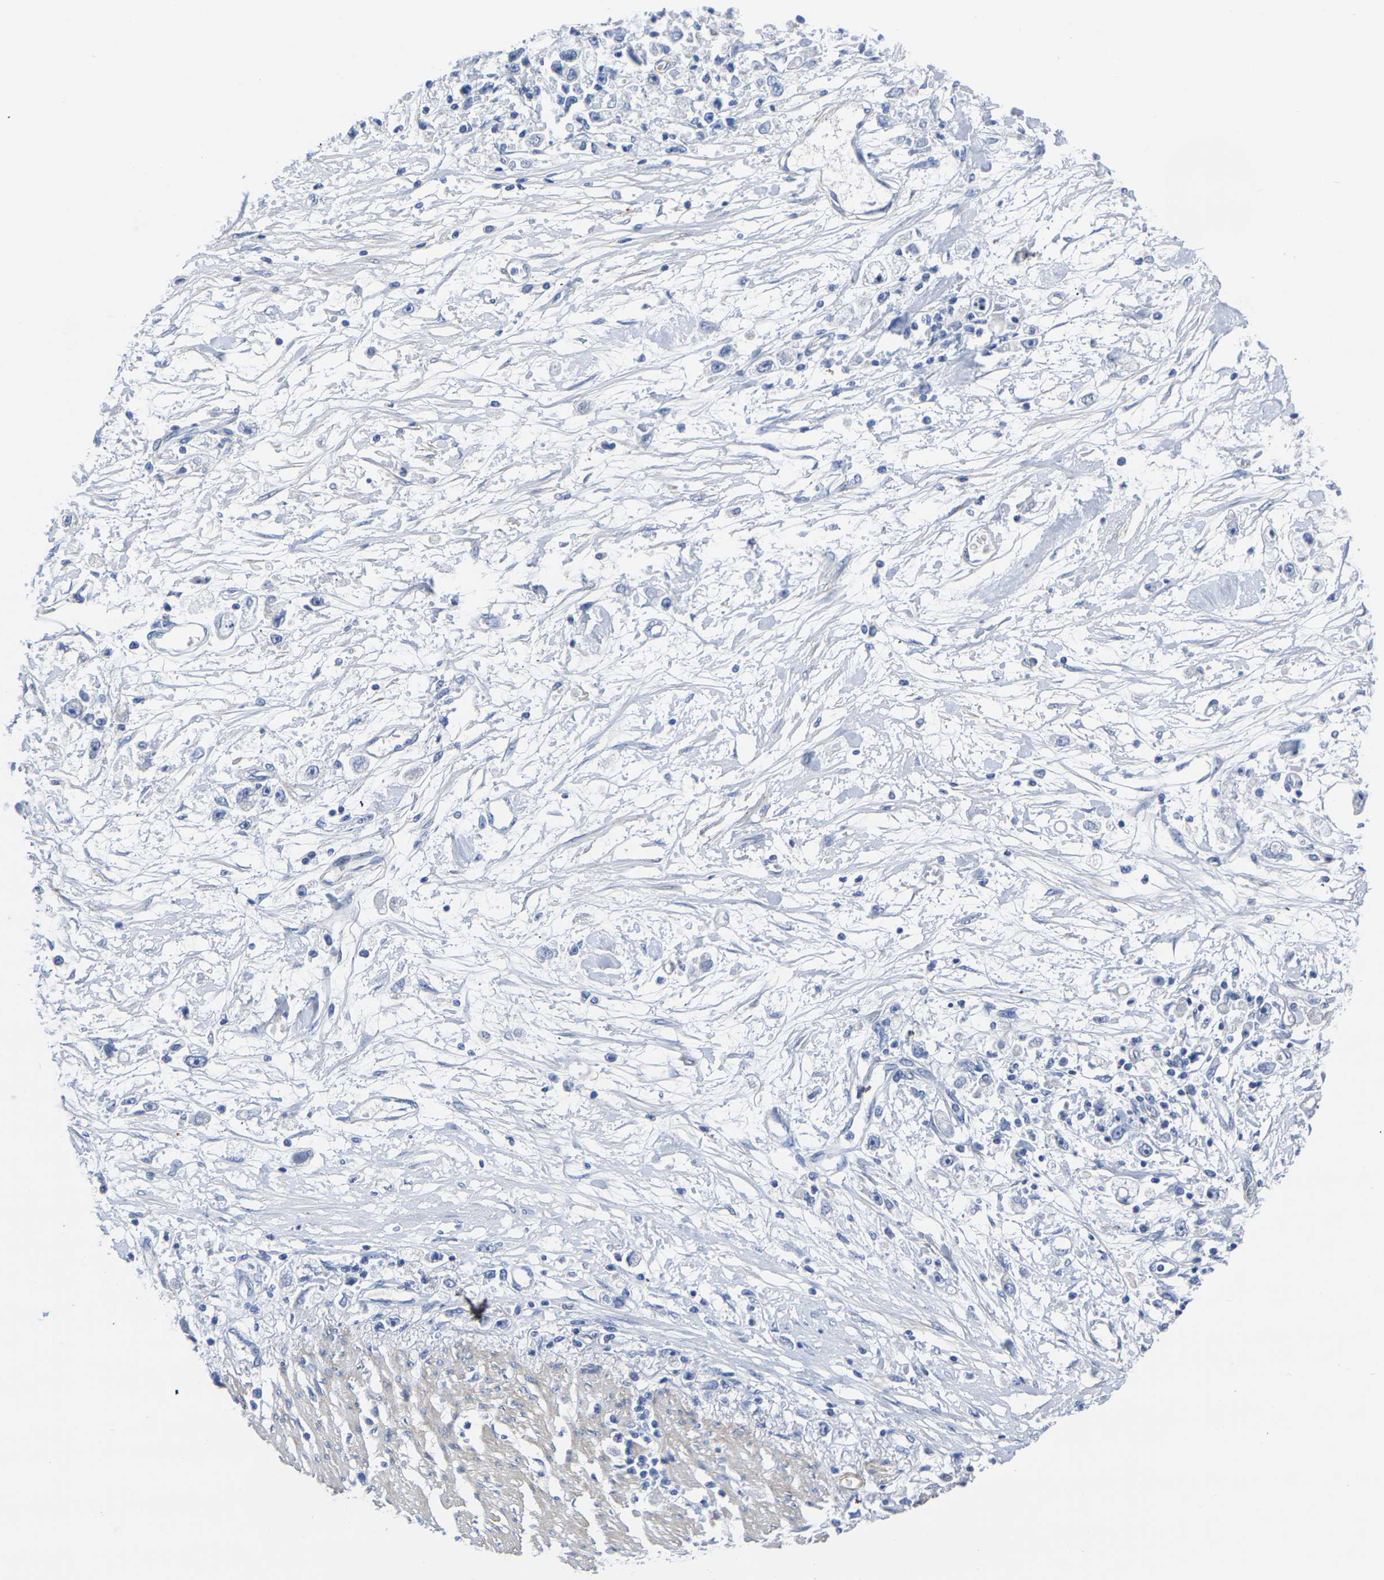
{"staining": {"intensity": "negative", "quantity": "none", "location": "none"}, "tissue": "stomach cancer", "cell_type": "Tumor cells", "image_type": "cancer", "snomed": [{"axis": "morphology", "description": "Adenocarcinoma, NOS"}, {"axis": "topography", "description": "Stomach"}], "caption": "The histopathology image reveals no staining of tumor cells in stomach cancer (adenocarcinoma).", "gene": "SLC45A3", "patient": {"sex": "female", "age": 59}}